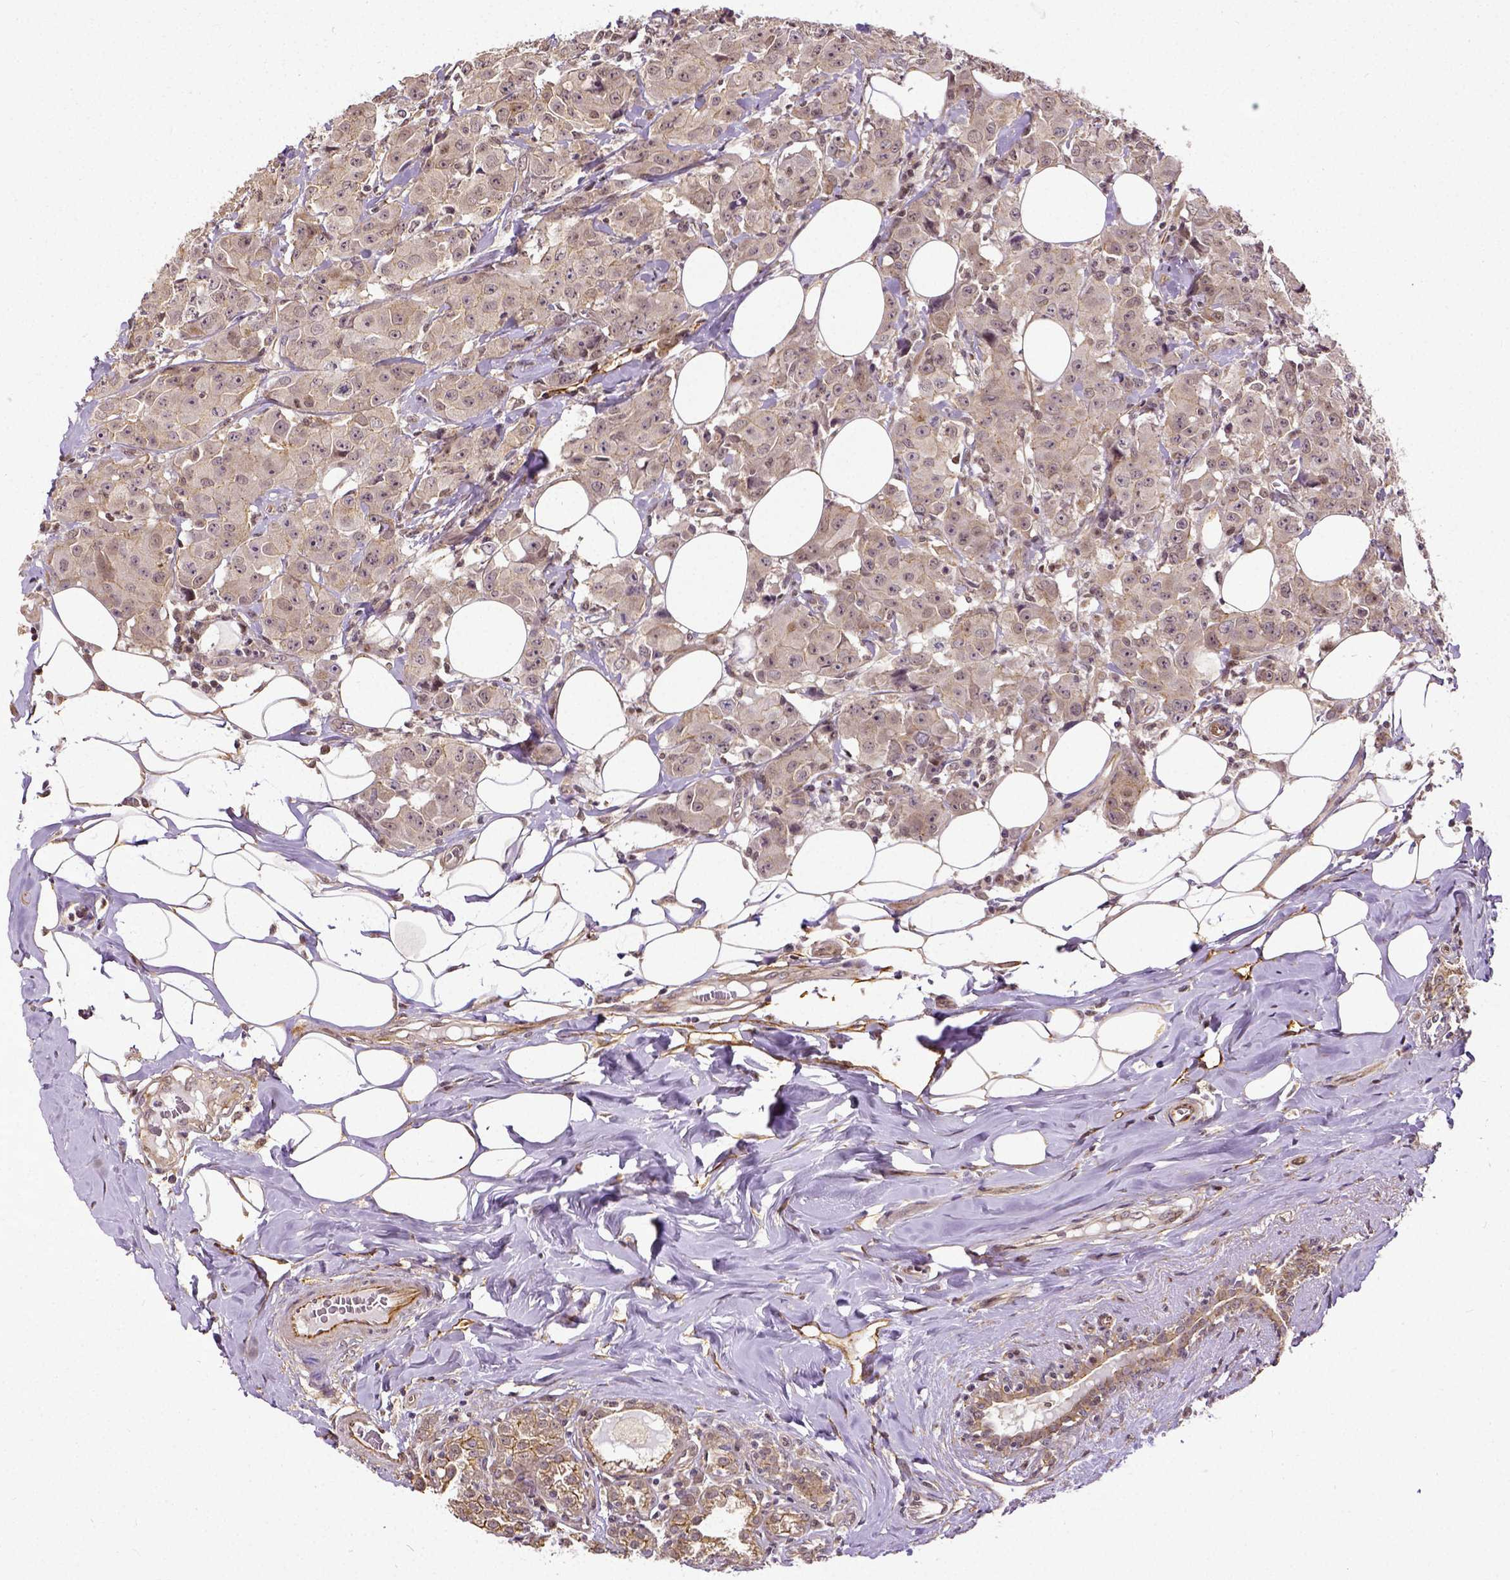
{"staining": {"intensity": "weak", "quantity": "25%-75%", "location": "cytoplasmic/membranous"}, "tissue": "breast cancer", "cell_type": "Tumor cells", "image_type": "cancer", "snomed": [{"axis": "morphology", "description": "Normal tissue, NOS"}, {"axis": "morphology", "description": "Duct carcinoma"}, {"axis": "topography", "description": "Breast"}], "caption": "About 25%-75% of tumor cells in human breast cancer display weak cytoplasmic/membranous protein staining as visualized by brown immunohistochemical staining.", "gene": "DICER1", "patient": {"sex": "female", "age": 43}}